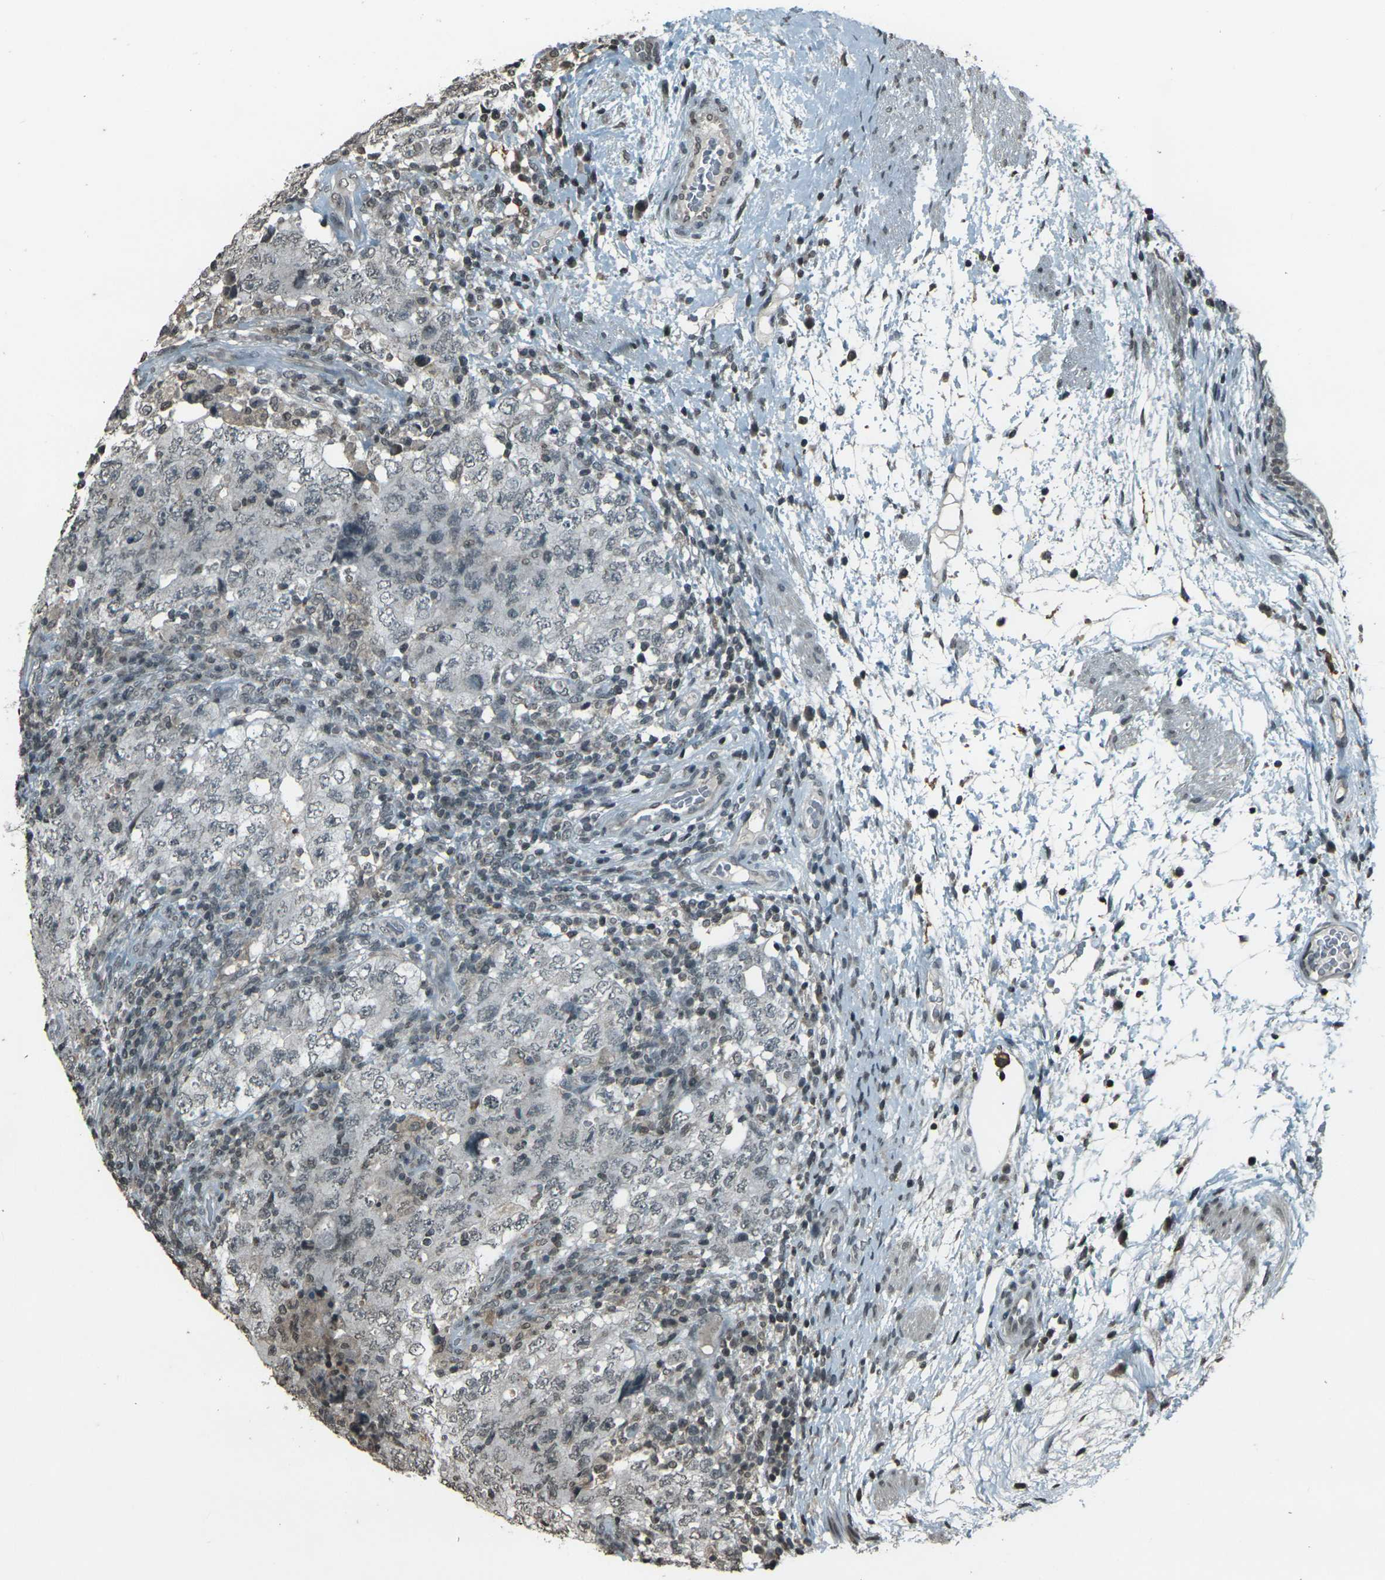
{"staining": {"intensity": "negative", "quantity": "none", "location": "none"}, "tissue": "testis cancer", "cell_type": "Tumor cells", "image_type": "cancer", "snomed": [{"axis": "morphology", "description": "Carcinoma, Embryonal, NOS"}, {"axis": "topography", "description": "Testis"}], "caption": "Tumor cells show no significant staining in embryonal carcinoma (testis).", "gene": "PRPF8", "patient": {"sex": "male", "age": 26}}